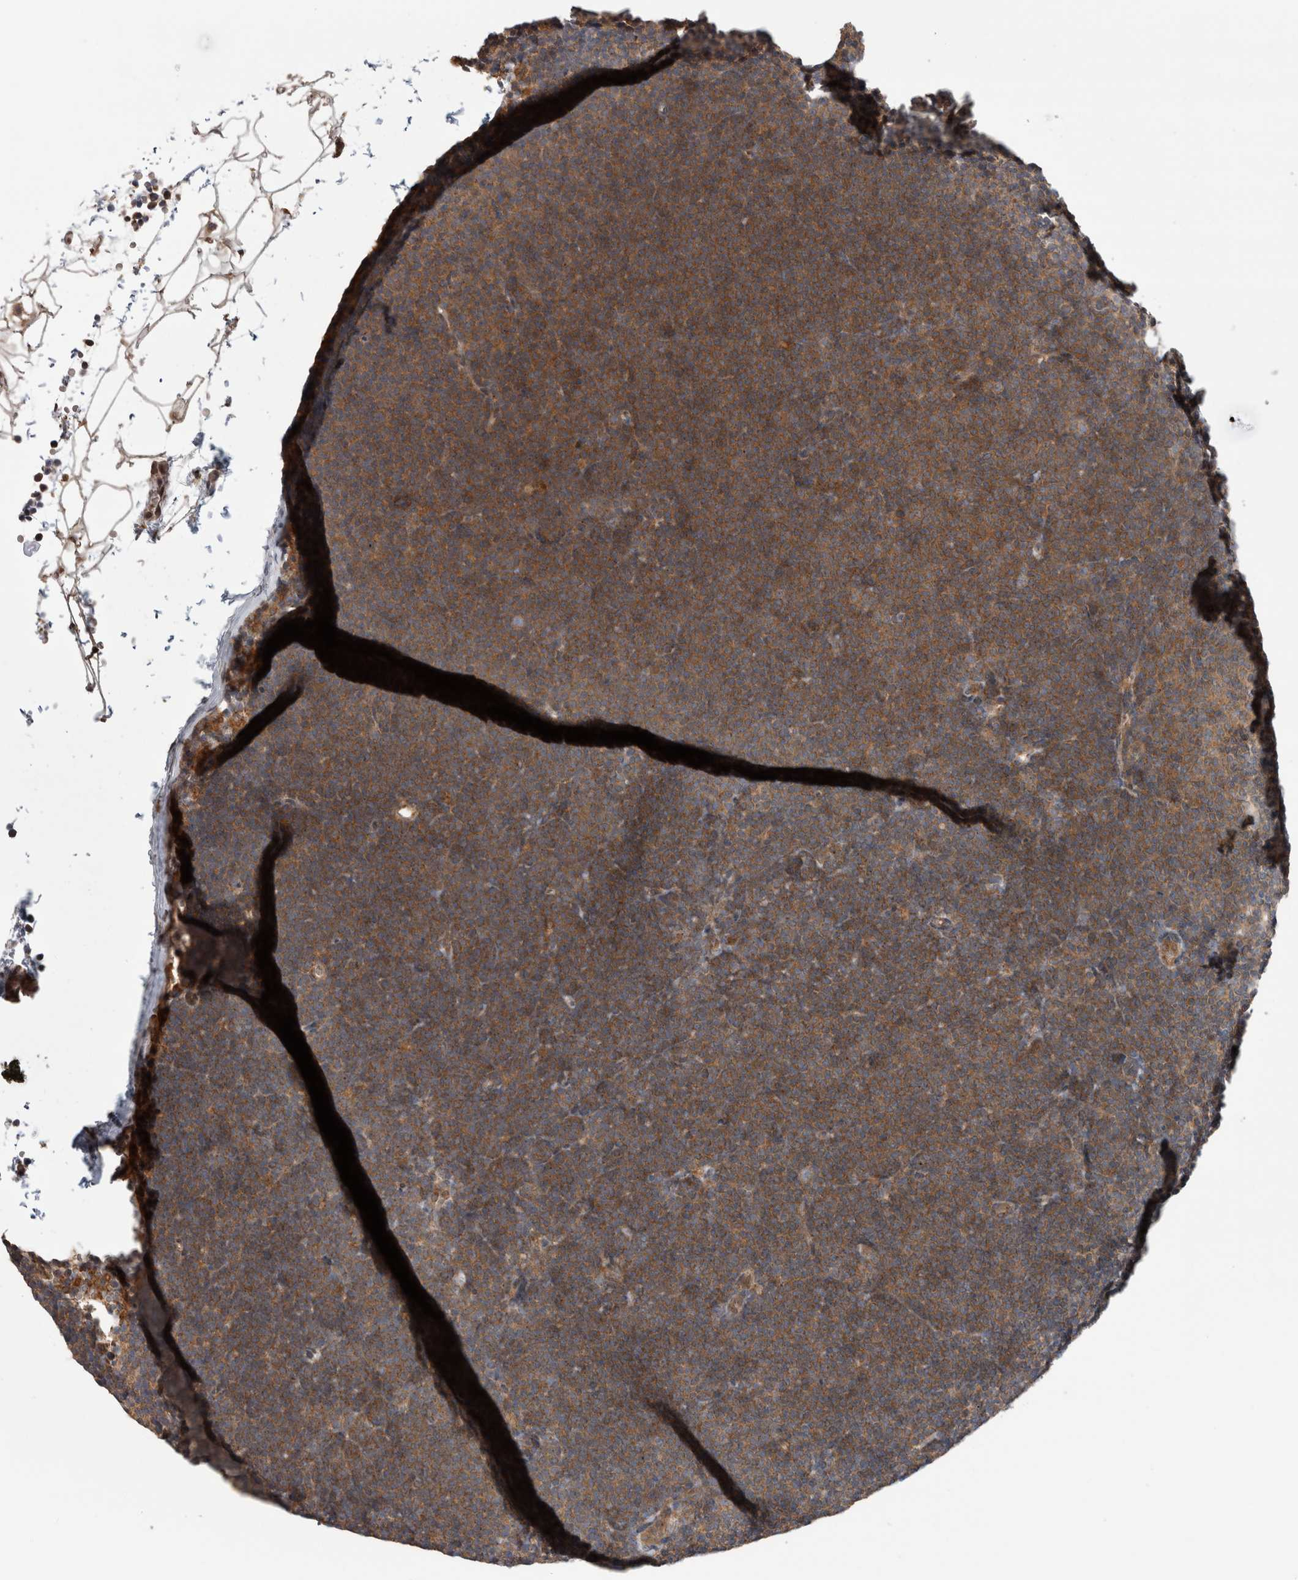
{"staining": {"intensity": "strong", "quantity": ">75%", "location": "cytoplasmic/membranous"}, "tissue": "lymphoma", "cell_type": "Tumor cells", "image_type": "cancer", "snomed": [{"axis": "morphology", "description": "Malignant lymphoma, non-Hodgkin's type, Low grade"}, {"axis": "topography", "description": "Lymph node"}], "caption": "Immunohistochemical staining of human malignant lymphoma, non-Hodgkin's type (low-grade) displays strong cytoplasmic/membranous protein expression in about >75% of tumor cells.", "gene": "TRIM5", "patient": {"sex": "female", "age": 53}}